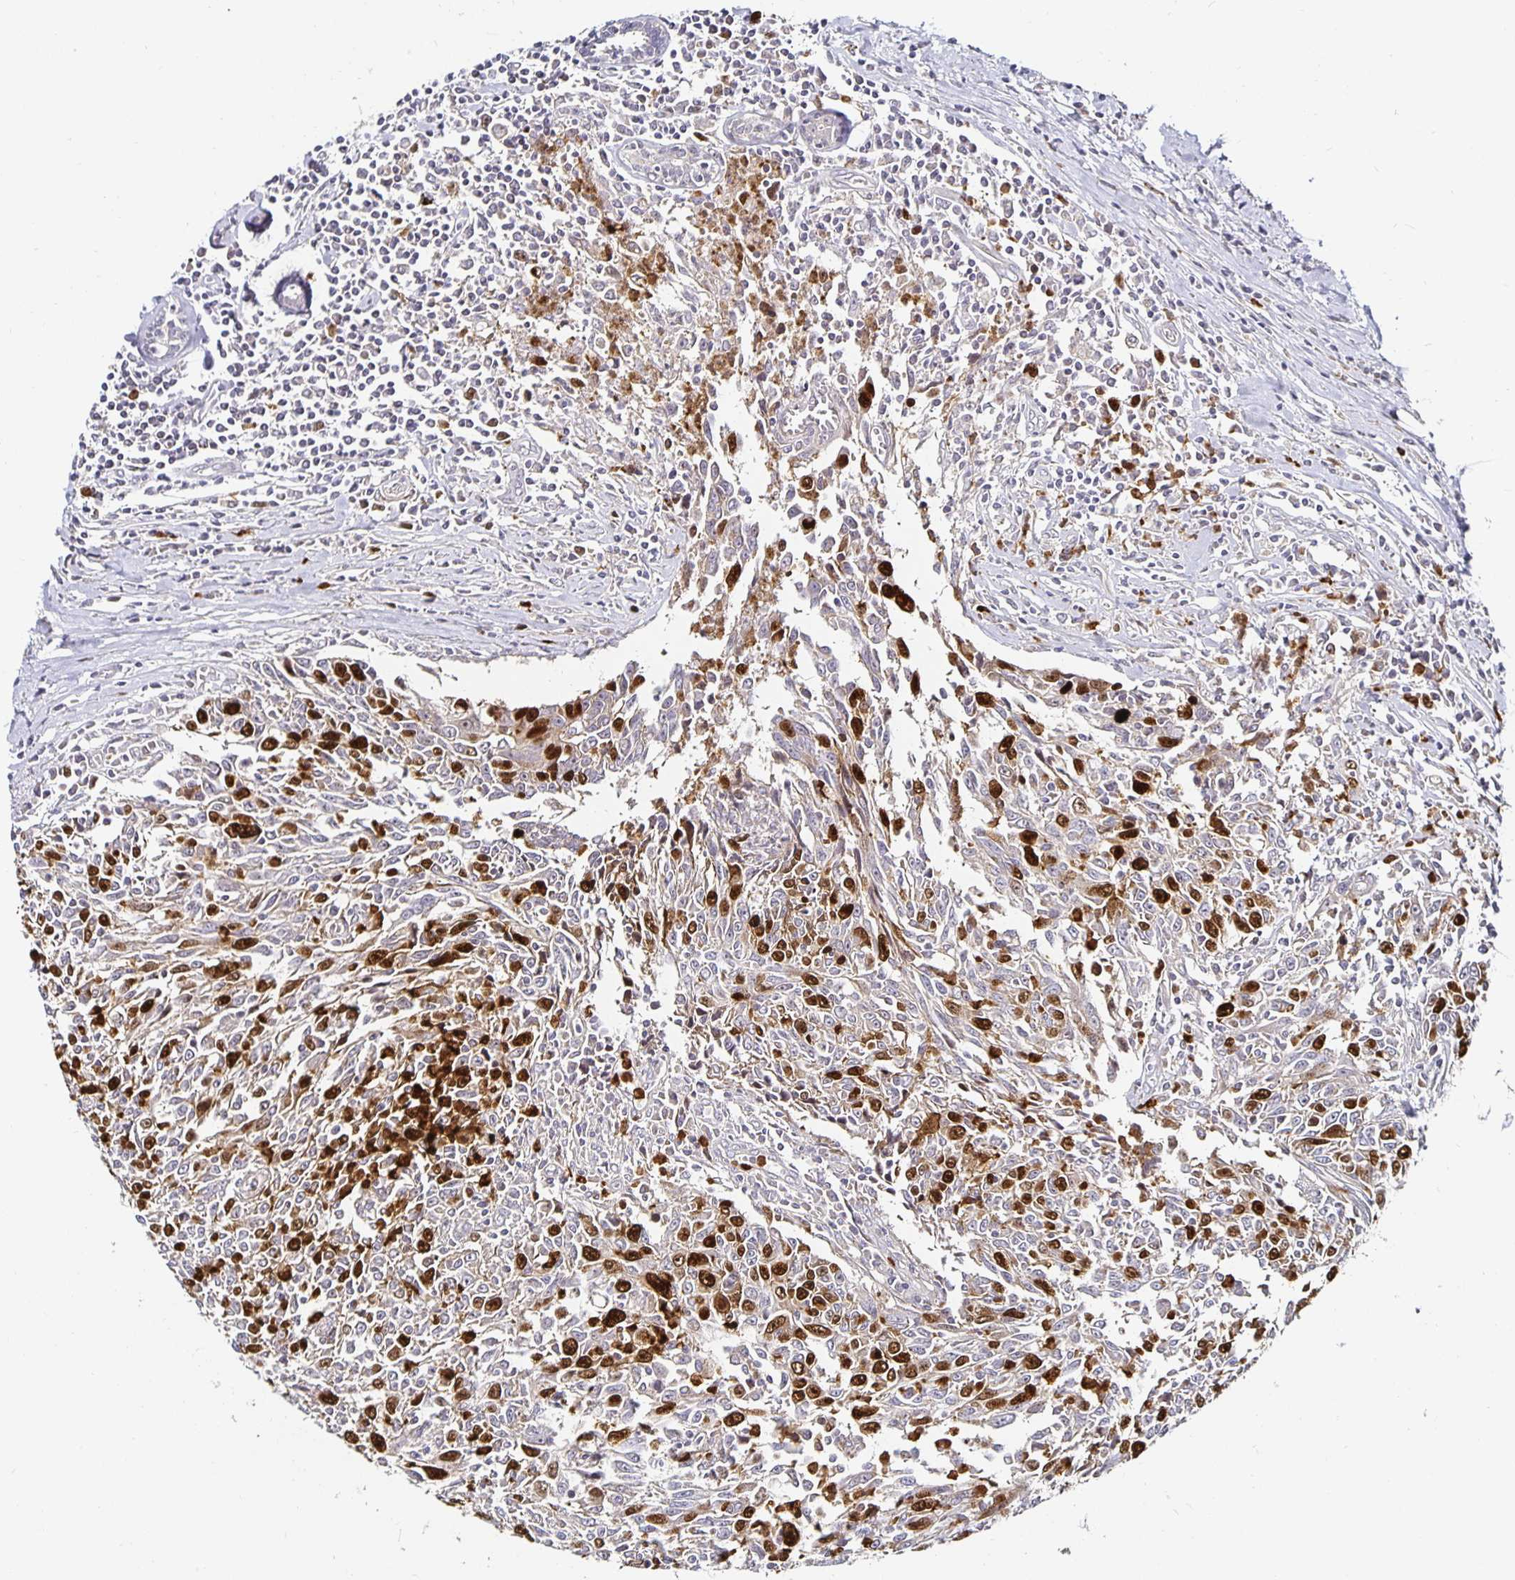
{"staining": {"intensity": "strong", "quantity": "25%-75%", "location": "nuclear"}, "tissue": "breast cancer", "cell_type": "Tumor cells", "image_type": "cancer", "snomed": [{"axis": "morphology", "description": "Duct carcinoma"}, {"axis": "topography", "description": "Breast"}], "caption": "Protein analysis of breast cancer (infiltrating ductal carcinoma) tissue exhibits strong nuclear positivity in approximately 25%-75% of tumor cells. The staining was performed using DAB to visualize the protein expression in brown, while the nuclei were stained in blue with hematoxylin (Magnification: 20x).", "gene": "ANLN", "patient": {"sex": "female", "age": 50}}